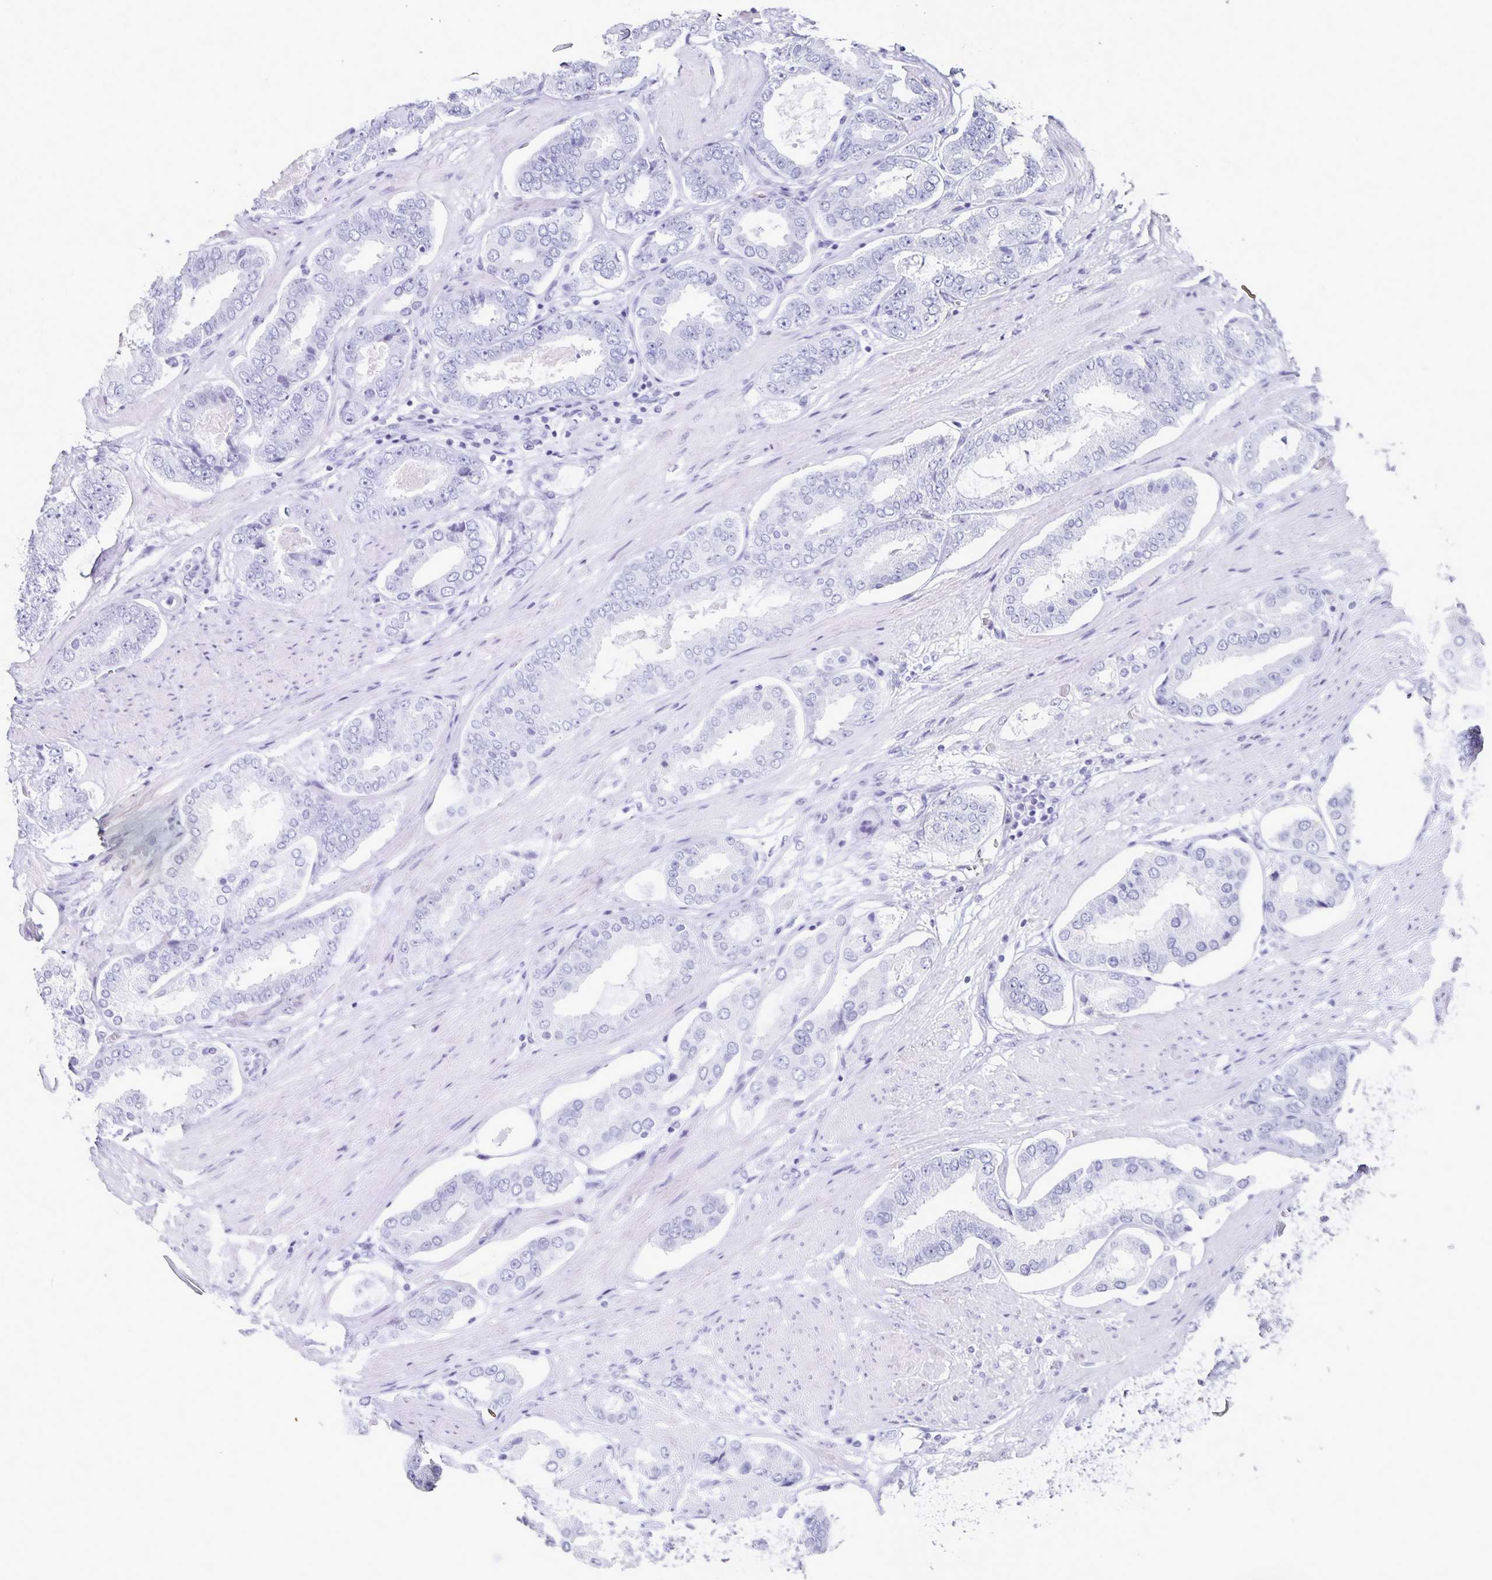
{"staining": {"intensity": "negative", "quantity": "none", "location": "none"}, "tissue": "prostate cancer", "cell_type": "Tumor cells", "image_type": "cancer", "snomed": [{"axis": "morphology", "description": "Adenocarcinoma, High grade"}, {"axis": "topography", "description": "Prostate"}], "caption": "Immunohistochemistry (IHC) of human high-grade adenocarcinoma (prostate) reveals no positivity in tumor cells.", "gene": "GIP", "patient": {"sex": "male", "age": 63}}